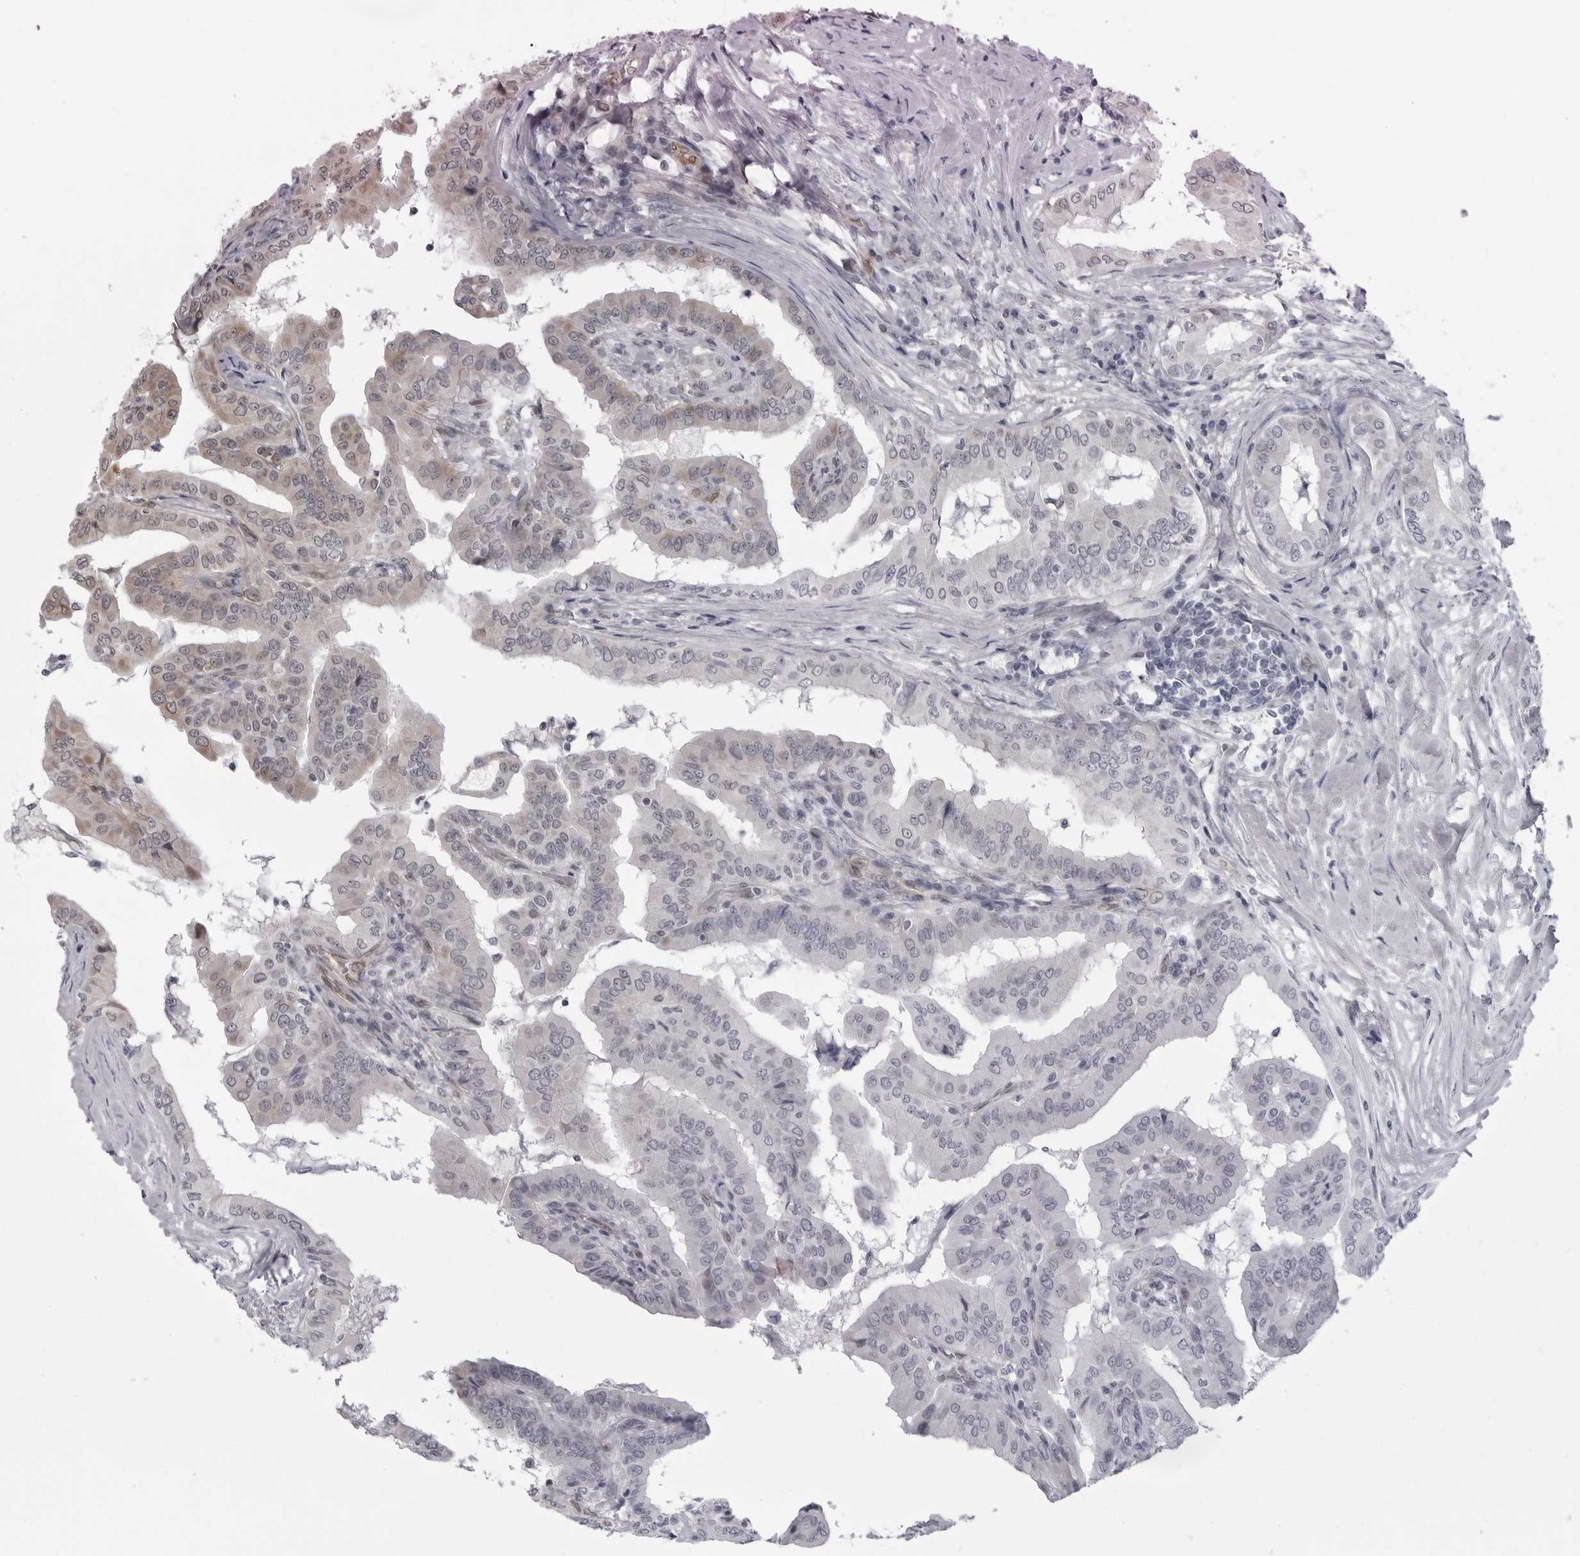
{"staining": {"intensity": "weak", "quantity": "25%-75%", "location": "cytoplasmic/membranous,nuclear"}, "tissue": "thyroid cancer", "cell_type": "Tumor cells", "image_type": "cancer", "snomed": [{"axis": "morphology", "description": "Papillary adenocarcinoma, NOS"}, {"axis": "topography", "description": "Thyroid gland"}], "caption": "Protein staining of thyroid cancer (papillary adenocarcinoma) tissue reveals weak cytoplasmic/membranous and nuclear expression in about 25%-75% of tumor cells.", "gene": "MAPK12", "patient": {"sex": "male", "age": 33}}